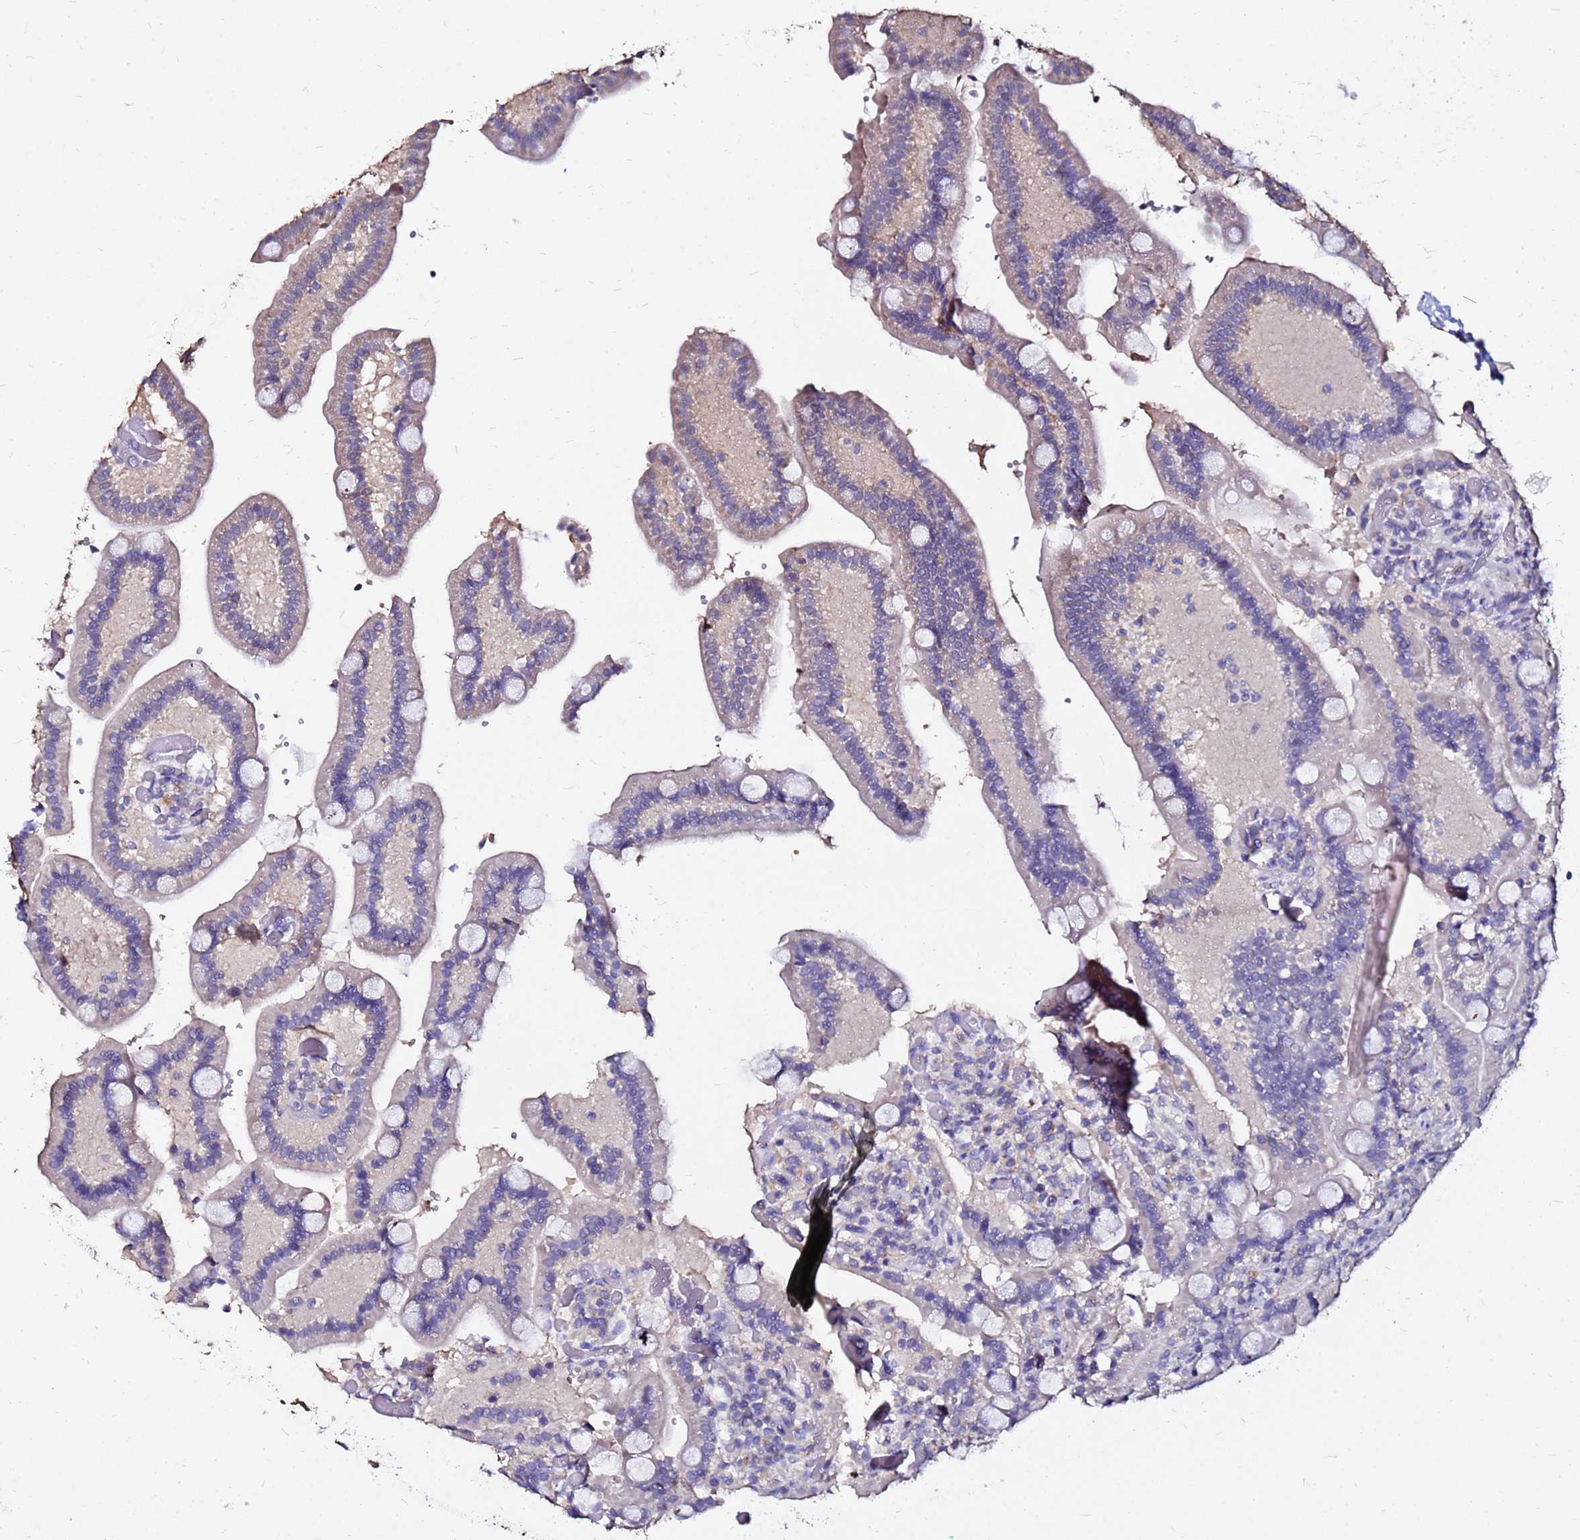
{"staining": {"intensity": "negative", "quantity": "none", "location": "none"}, "tissue": "duodenum", "cell_type": "Glandular cells", "image_type": "normal", "snomed": [{"axis": "morphology", "description": "Normal tissue, NOS"}, {"axis": "topography", "description": "Duodenum"}], "caption": "Immunohistochemical staining of unremarkable human duodenum shows no significant positivity in glandular cells. (Immunohistochemistry (ihc), brightfield microscopy, high magnification).", "gene": "FAM183A", "patient": {"sex": "female", "age": 62}}